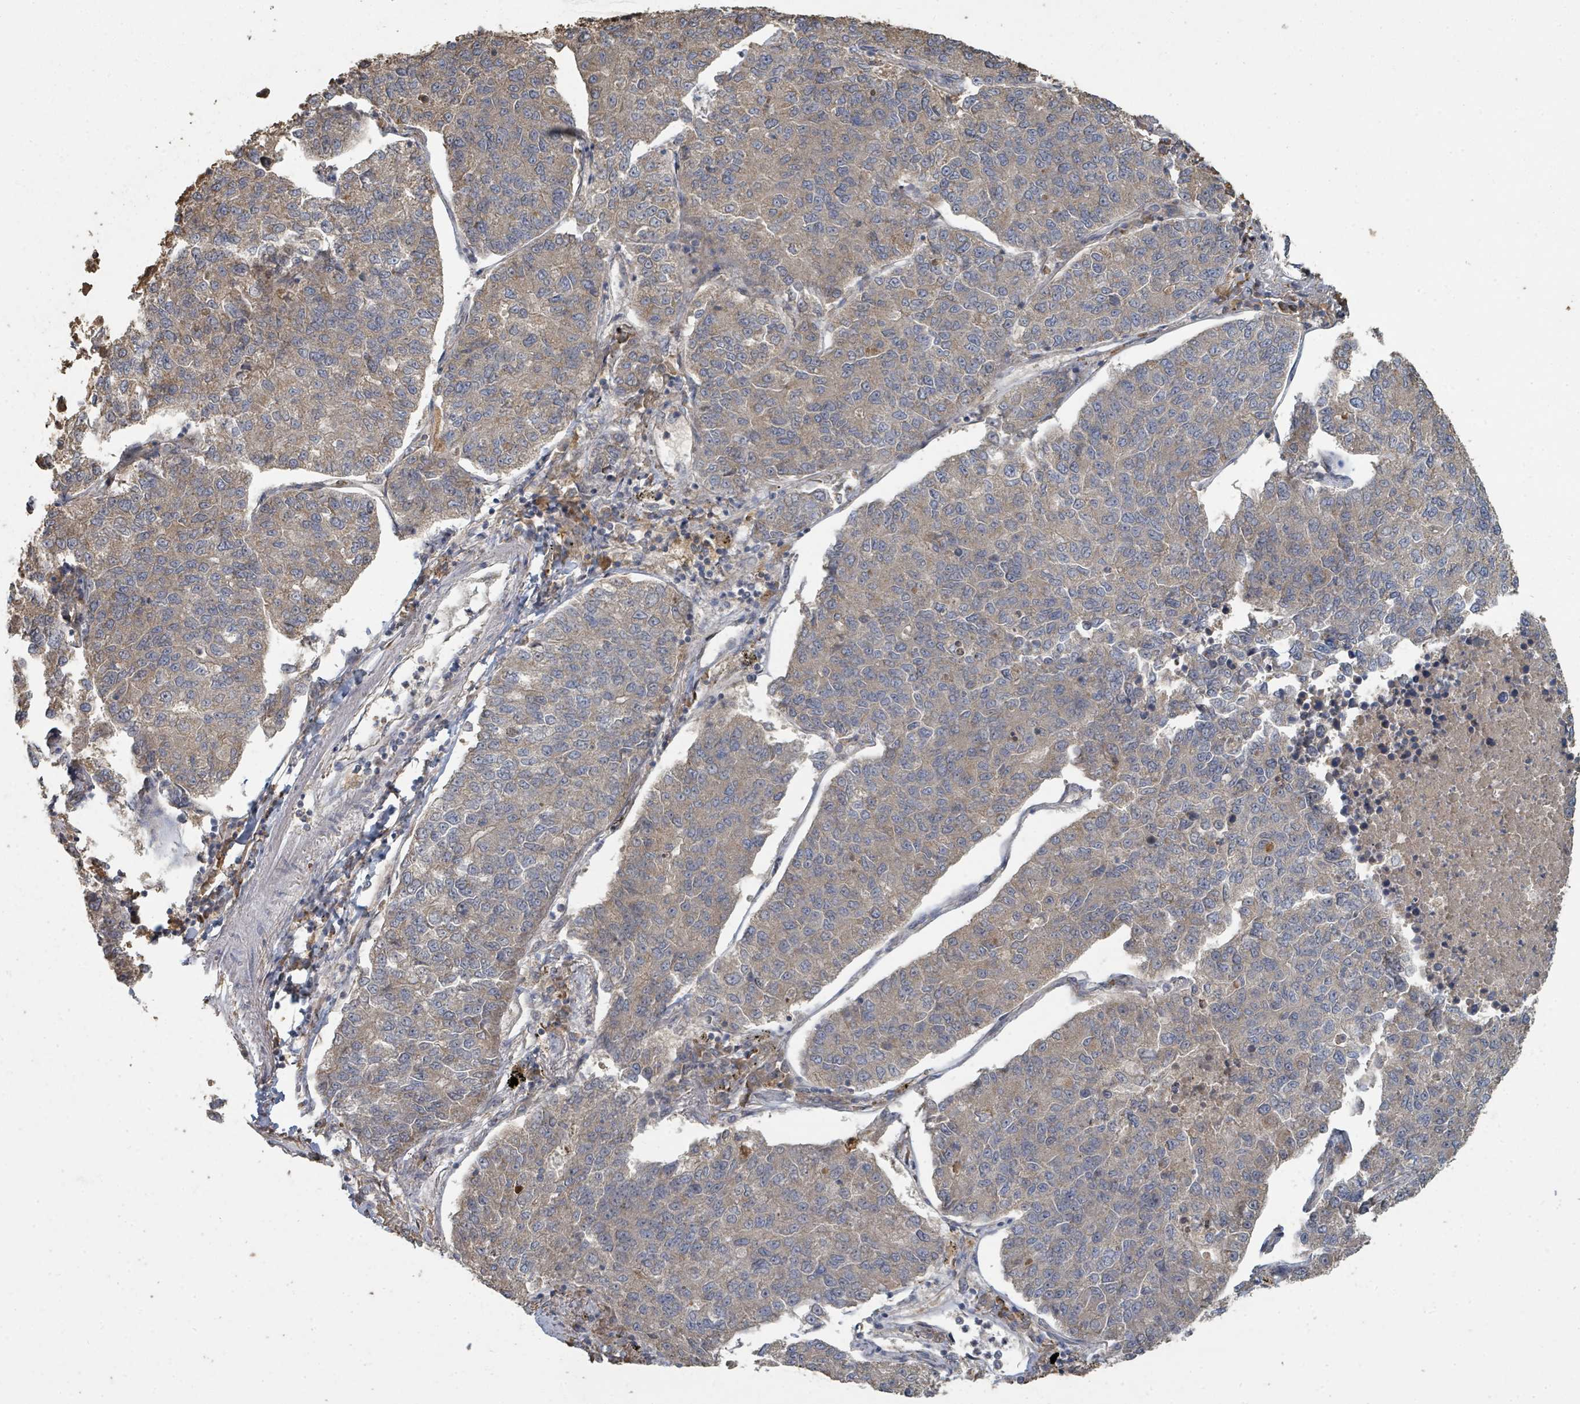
{"staining": {"intensity": "moderate", "quantity": "<25%", "location": "cytoplasmic/membranous"}, "tissue": "lung cancer", "cell_type": "Tumor cells", "image_type": "cancer", "snomed": [{"axis": "morphology", "description": "Adenocarcinoma, NOS"}, {"axis": "topography", "description": "Lung"}], "caption": "Immunohistochemistry (IHC) (DAB) staining of human lung cancer reveals moderate cytoplasmic/membranous protein expression in approximately <25% of tumor cells.", "gene": "WDFY1", "patient": {"sex": "male", "age": 49}}